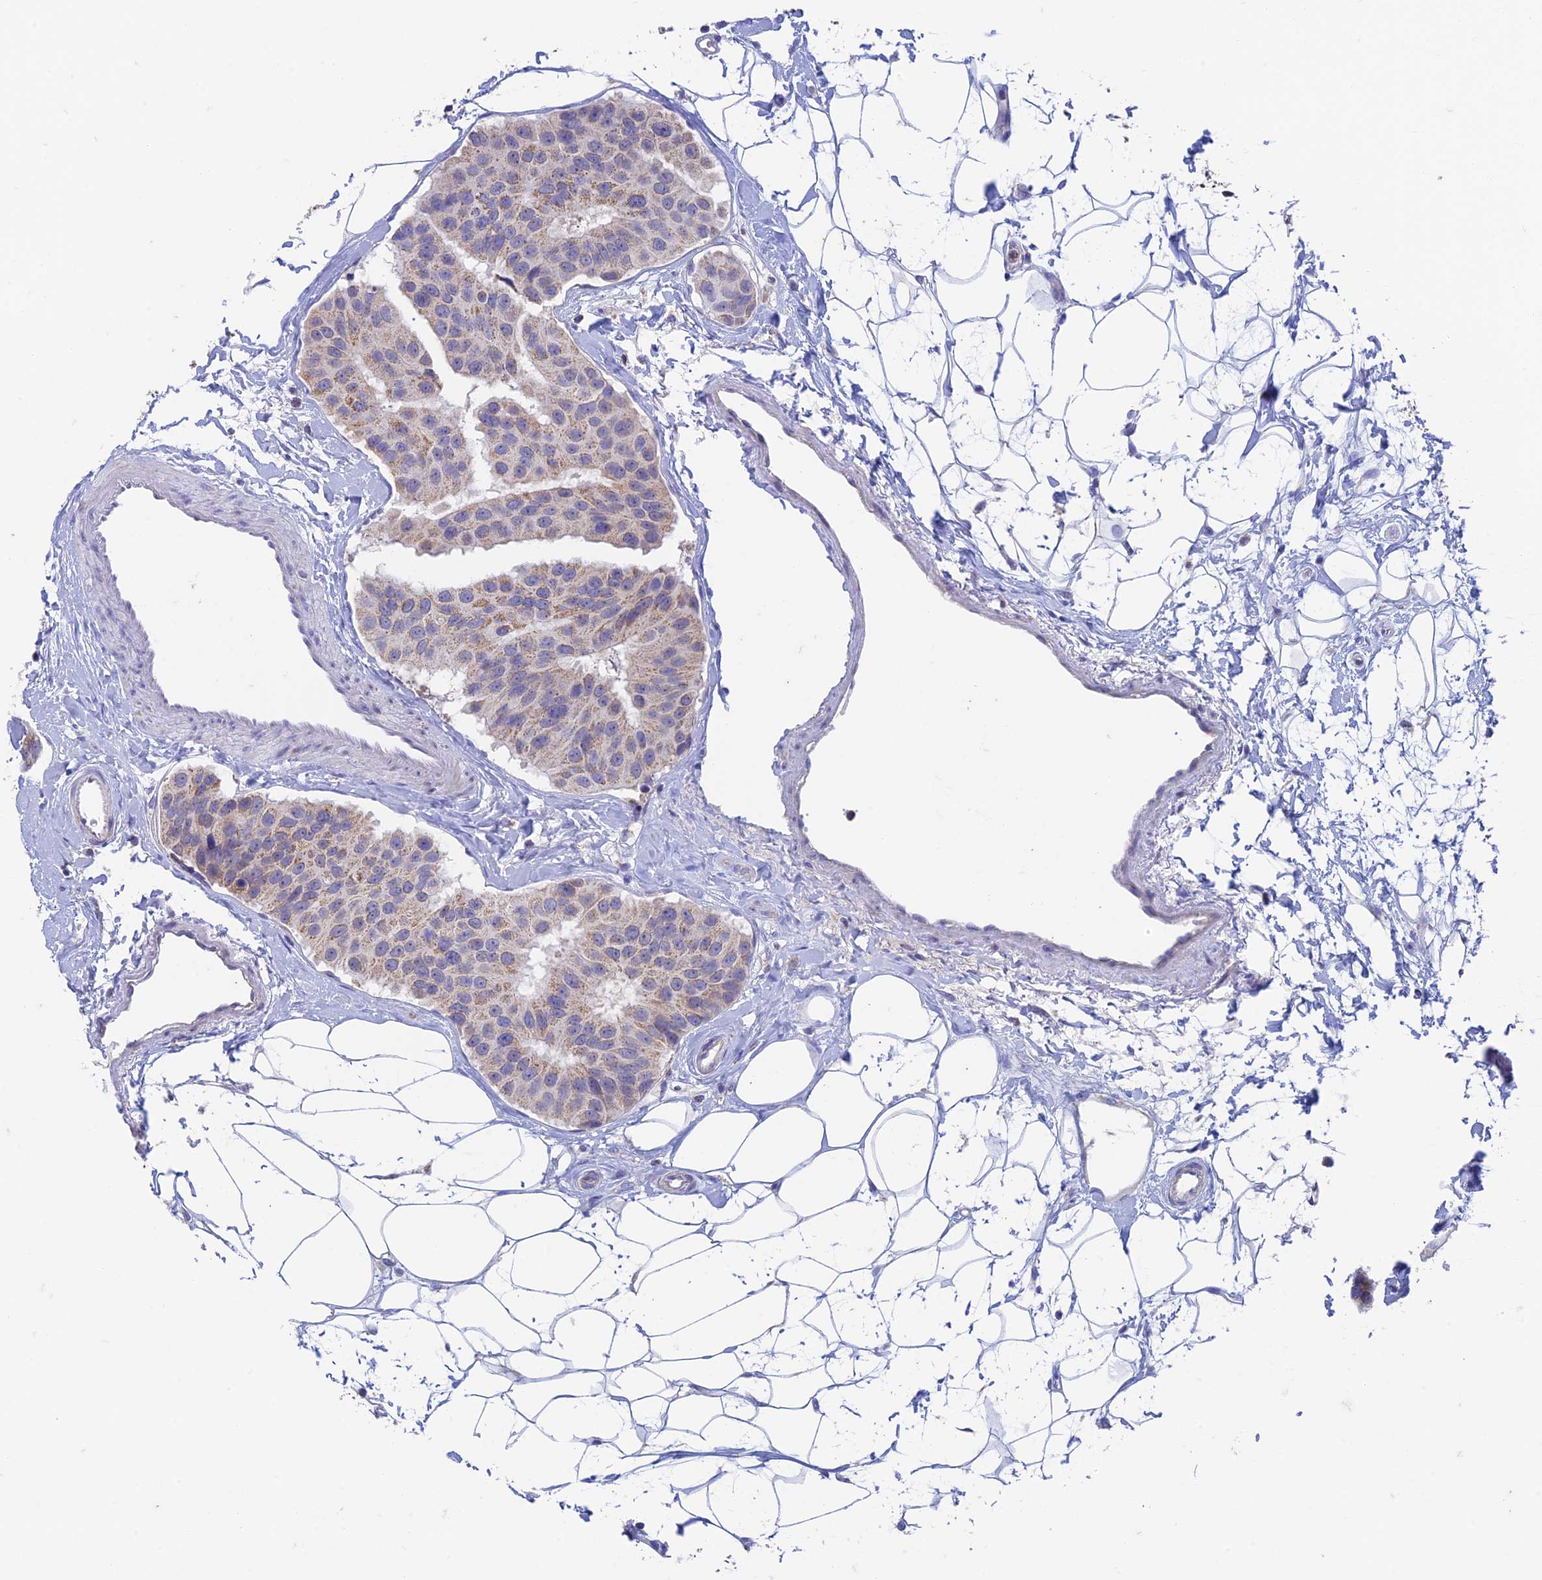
{"staining": {"intensity": "weak", "quantity": "25%-75%", "location": "cytoplasmic/membranous"}, "tissue": "breast cancer", "cell_type": "Tumor cells", "image_type": "cancer", "snomed": [{"axis": "morphology", "description": "Normal tissue, NOS"}, {"axis": "morphology", "description": "Duct carcinoma"}, {"axis": "topography", "description": "Breast"}], "caption": "Immunohistochemical staining of breast cancer (intraductal carcinoma) displays low levels of weak cytoplasmic/membranous protein expression in approximately 25%-75% of tumor cells.", "gene": "ZNF181", "patient": {"sex": "female", "age": 39}}